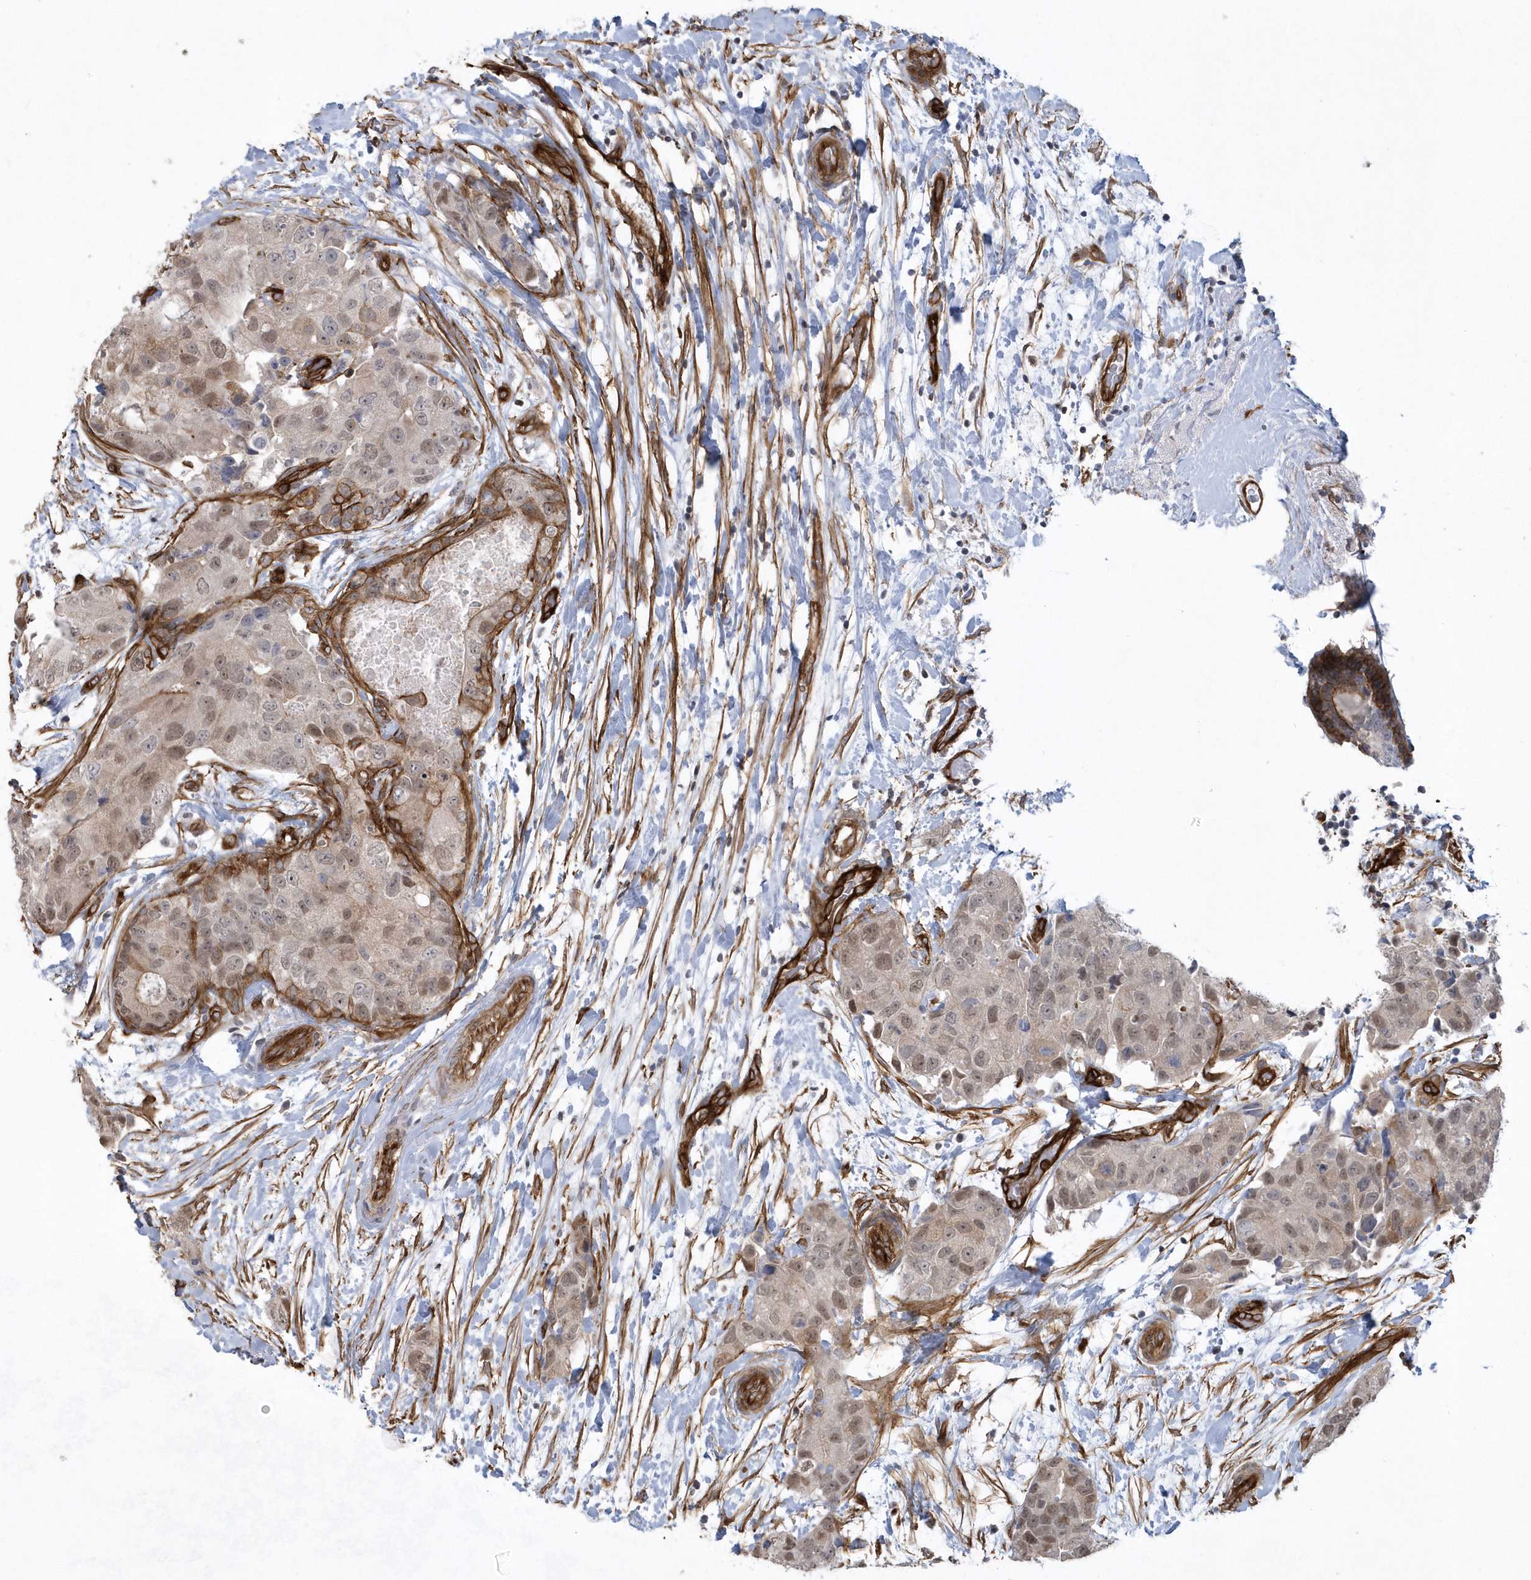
{"staining": {"intensity": "moderate", "quantity": "25%-75%", "location": "cytoplasmic/membranous,nuclear"}, "tissue": "breast cancer", "cell_type": "Tumor cells", "image_type": "cancer", "snomed": [{"axis": "morphology", "description": "Duct carcinoma"}, {"axis": "topography", "description": "Breast"}], "caption": "A brown stain labels moderate cytoplasmic/membranous and nuclear expression of a protein in breast cancer (invasive ductal carcinoma) tumor cells.", "gene": "RAI14", "patient": {"sex": "female", "age": 62}}